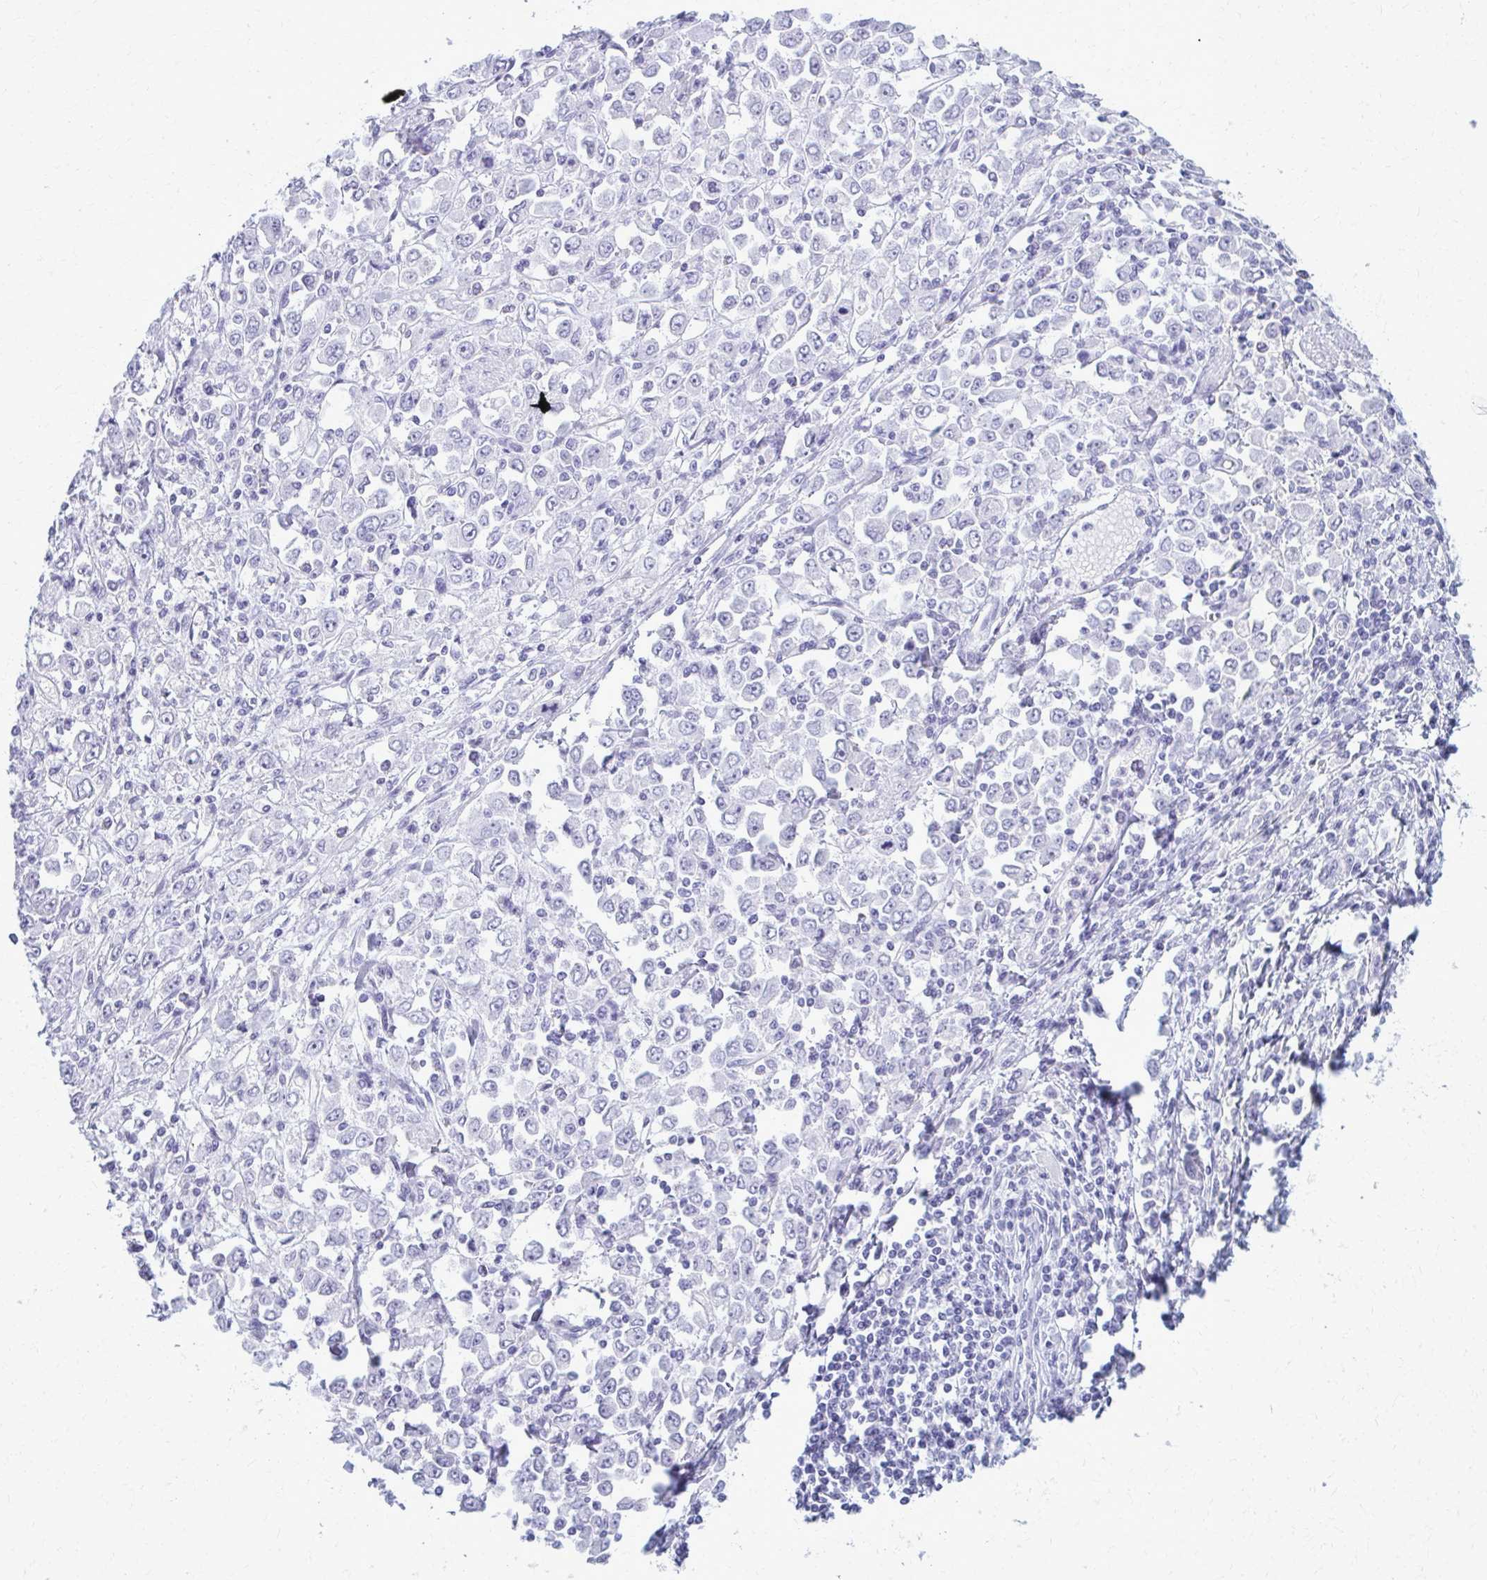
{"staining": {"intensity": "negative", "quantity": "none", "location": "none"}, "tissue": "stomach cancer", "cell_type": "Tumor cells", "image_type": "cancer", "snomed": [{"axis": "morphology", "description": "Adenocarcinoma, NOS"}, {"axis": "topography", "description": "Stomach, upper"}], "caption": "The immunohistochemistry (IHC) histopathology image has no significant positivity in tumor cells of stomach cancer (adenocarcinoma) tissue.", "gene": "ACSM2B", "patient": {"sex": "male", "age": 70}}